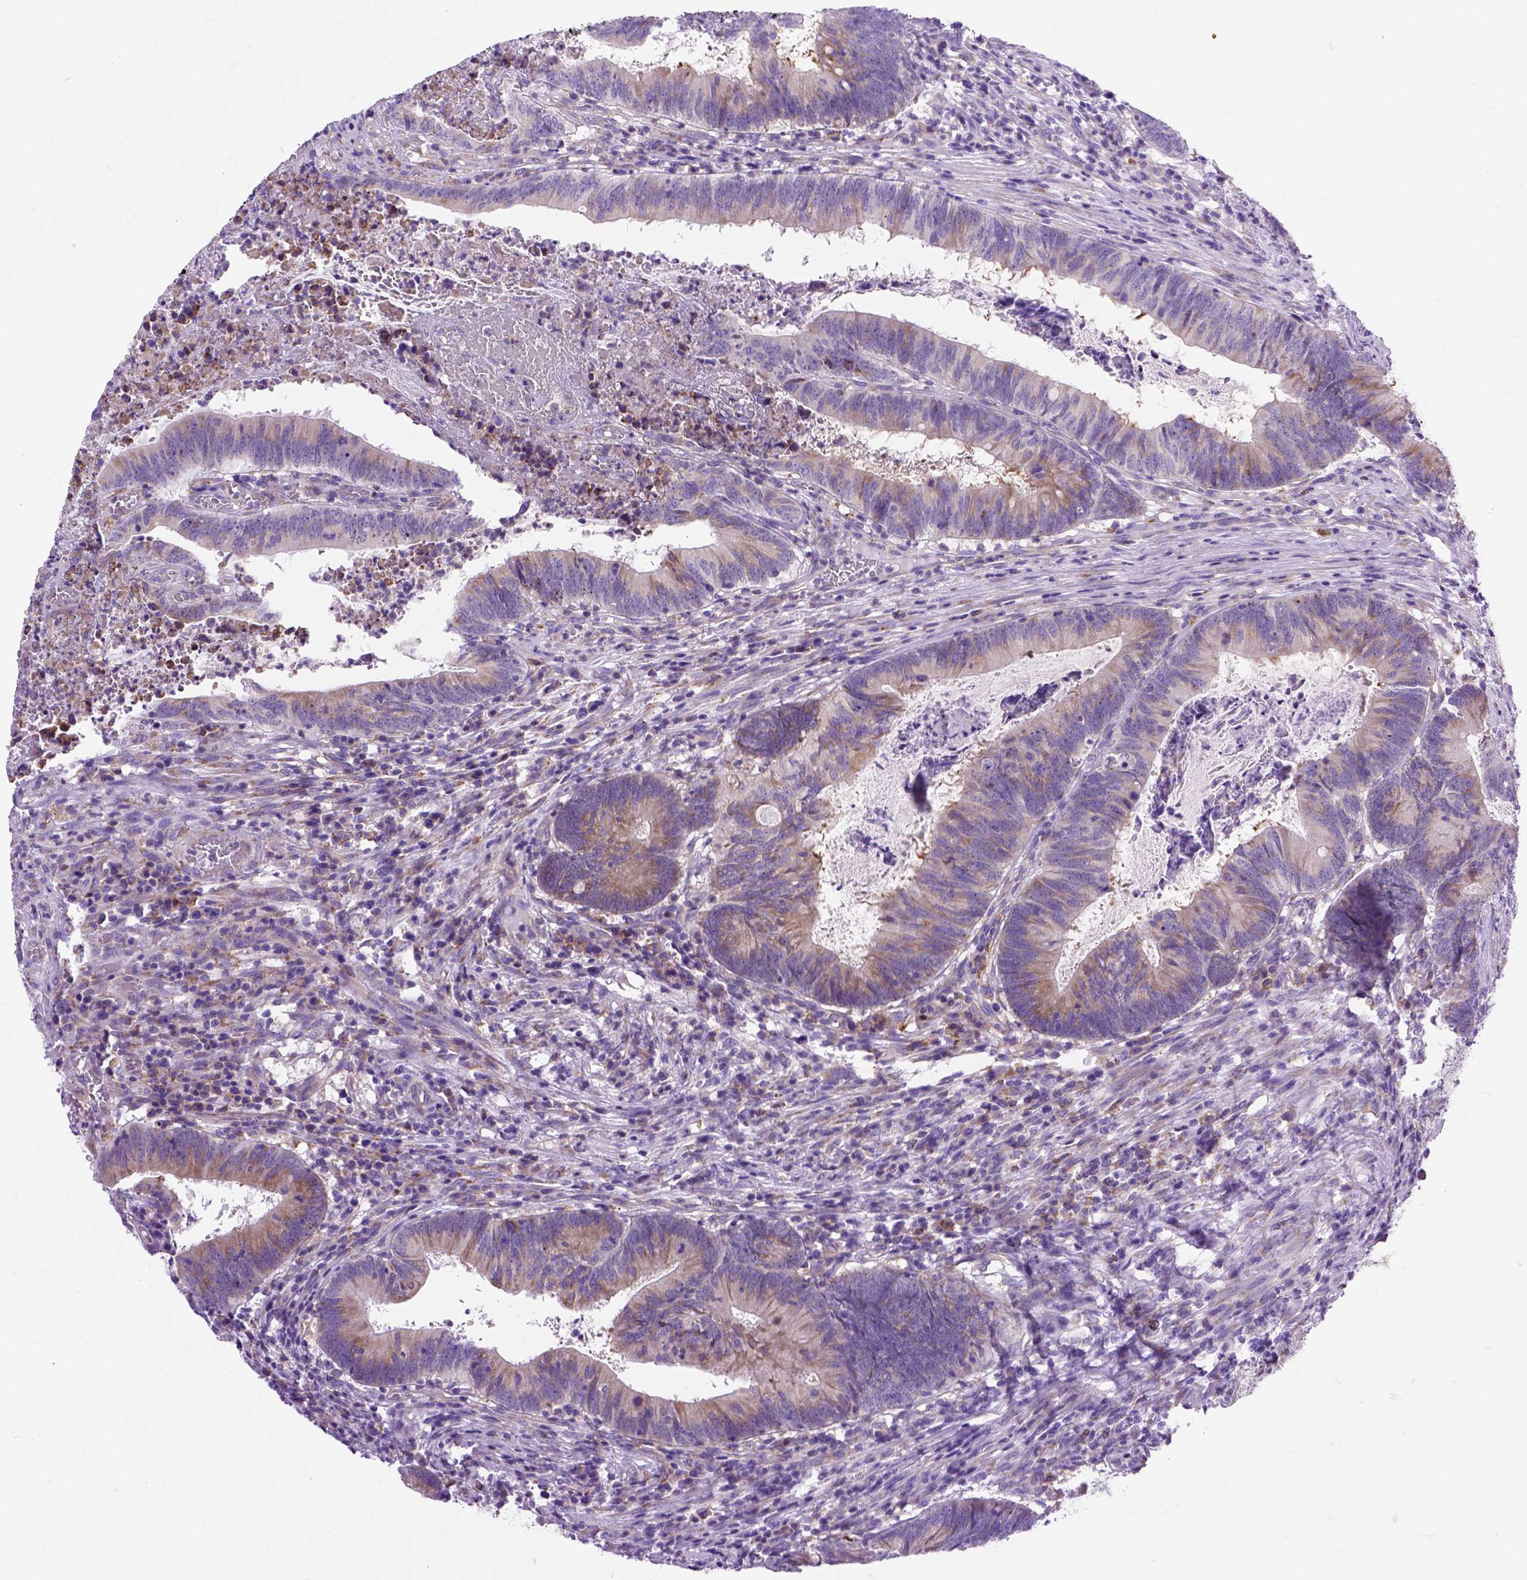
{"staining": {"intensity": "moderate", "quantity": ">75%", "location": "cytoplasmic/membranous"}, "tissue": "colorectal cancer", "cell_type": "Tumor cells", "image_type": "cancer", "snomed": [{"axis": "morphology", "description": "Adenocarcinoma, NOS"}, {"axis": "topography", "description": "Colon"}], "caption": "Colorectal adenocarcinoma was stained to show a protein in brown. There is medium levels of moderate cytoplasmic/membranous positivity in approximately >75% of tumor cells.", "gene": "PLK4", "patient": {"sex": "female", "age": 70}}